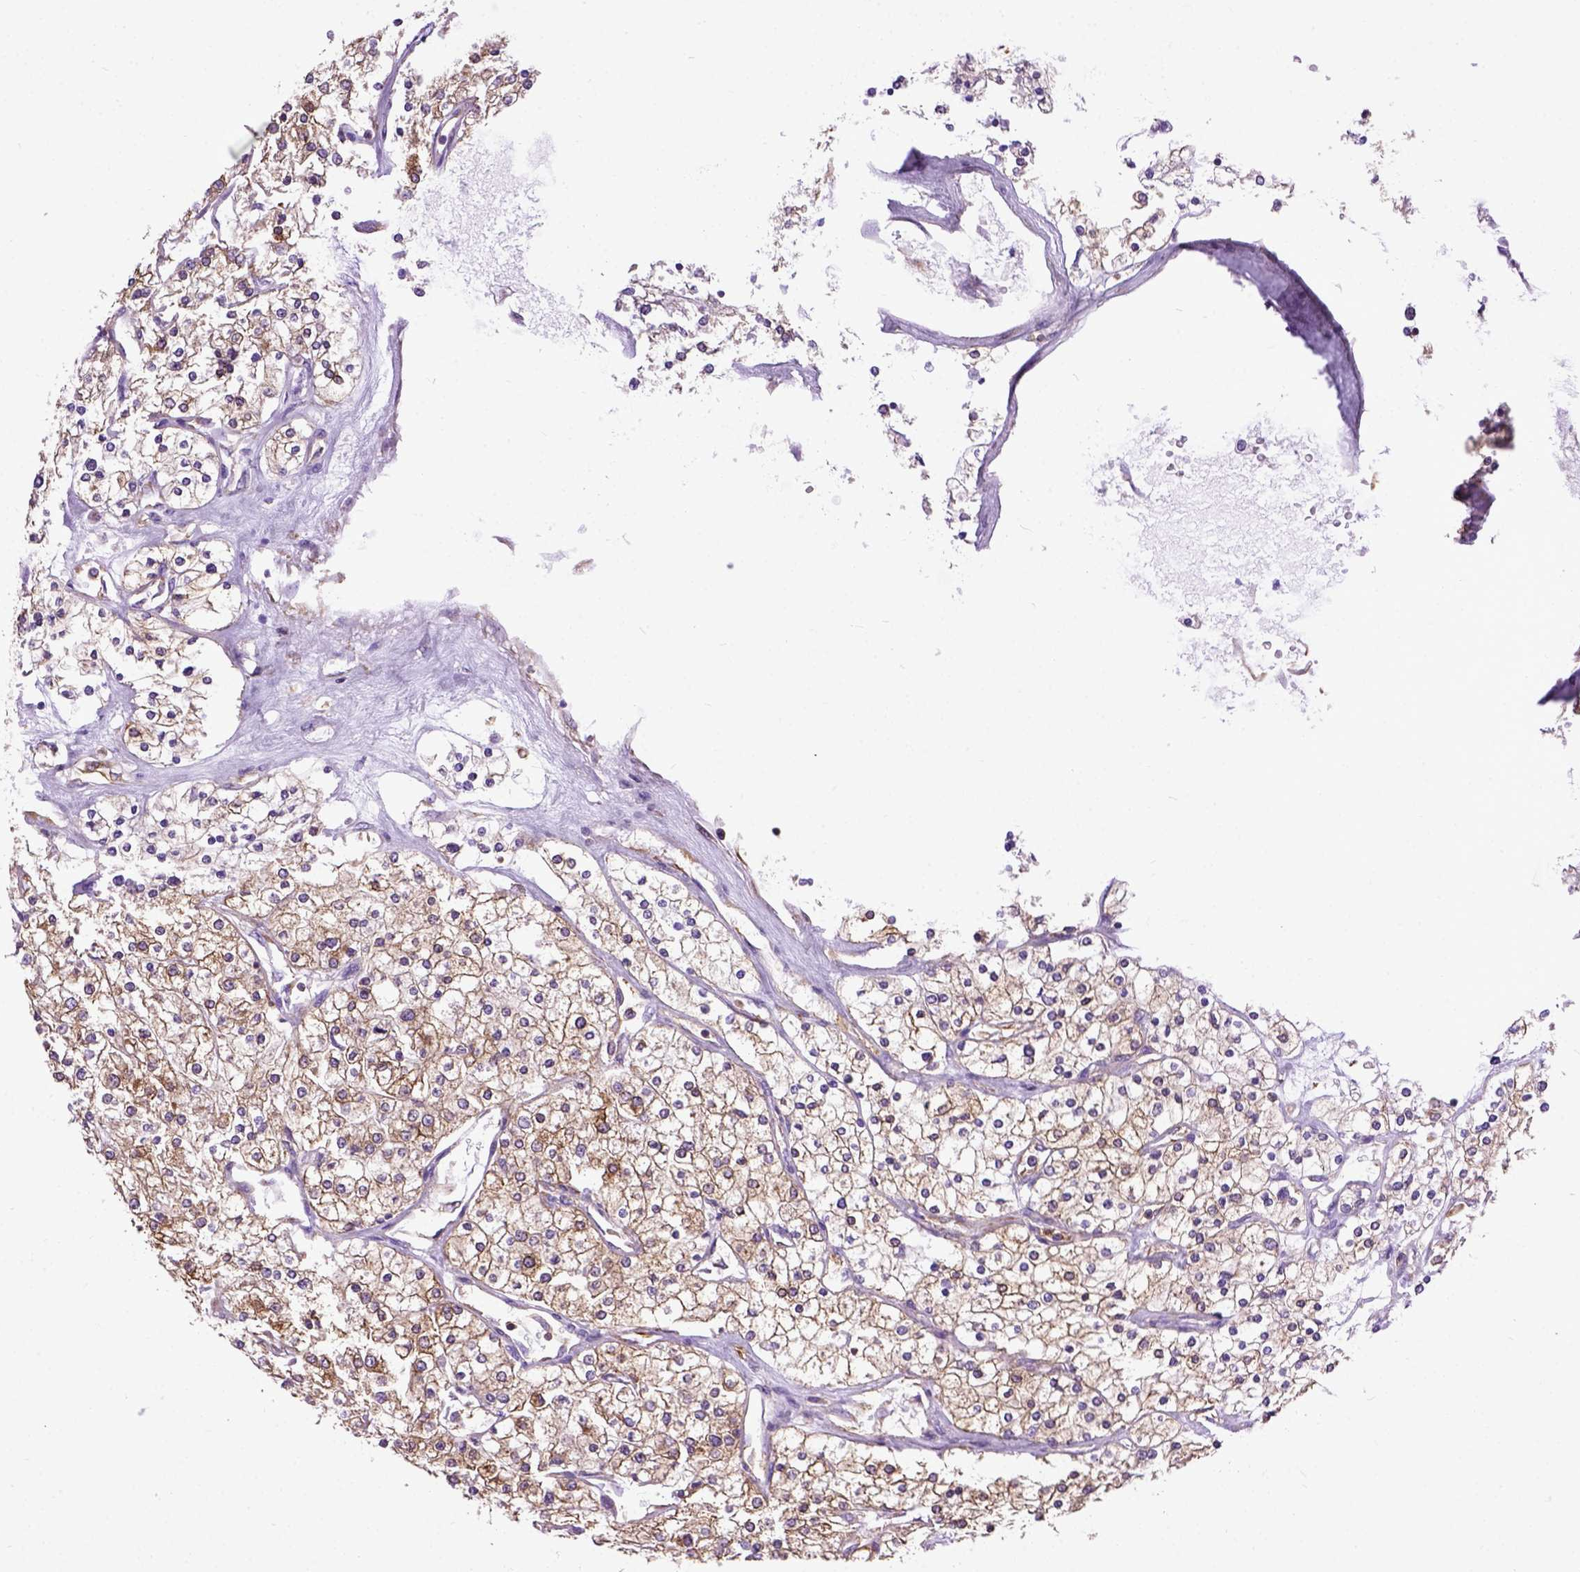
{"staining": {"intensity": "weak", "quantity": ">75%", "location": "cytoplasmic/membranous"}, "tissue": "renal cancer", "cell_type": "Tumor cells", "image_type": "cancer", "snomed": [{"axis": "morphology", "description": "Adenocarcinoma, NOS"}, {"axis": "topography", "description": "Kidney"}], "caption": "This photomicrograph shows adenocarcinoma (renal) stained with immunohistochemistry to label a protein in brown. The cytoplasmic/membranous of tumor cells show weak positivity for the protein. Nuclei are counter-stained blue.", "gene": "MVP", "patient": {"sex": "male", "age": 80}}